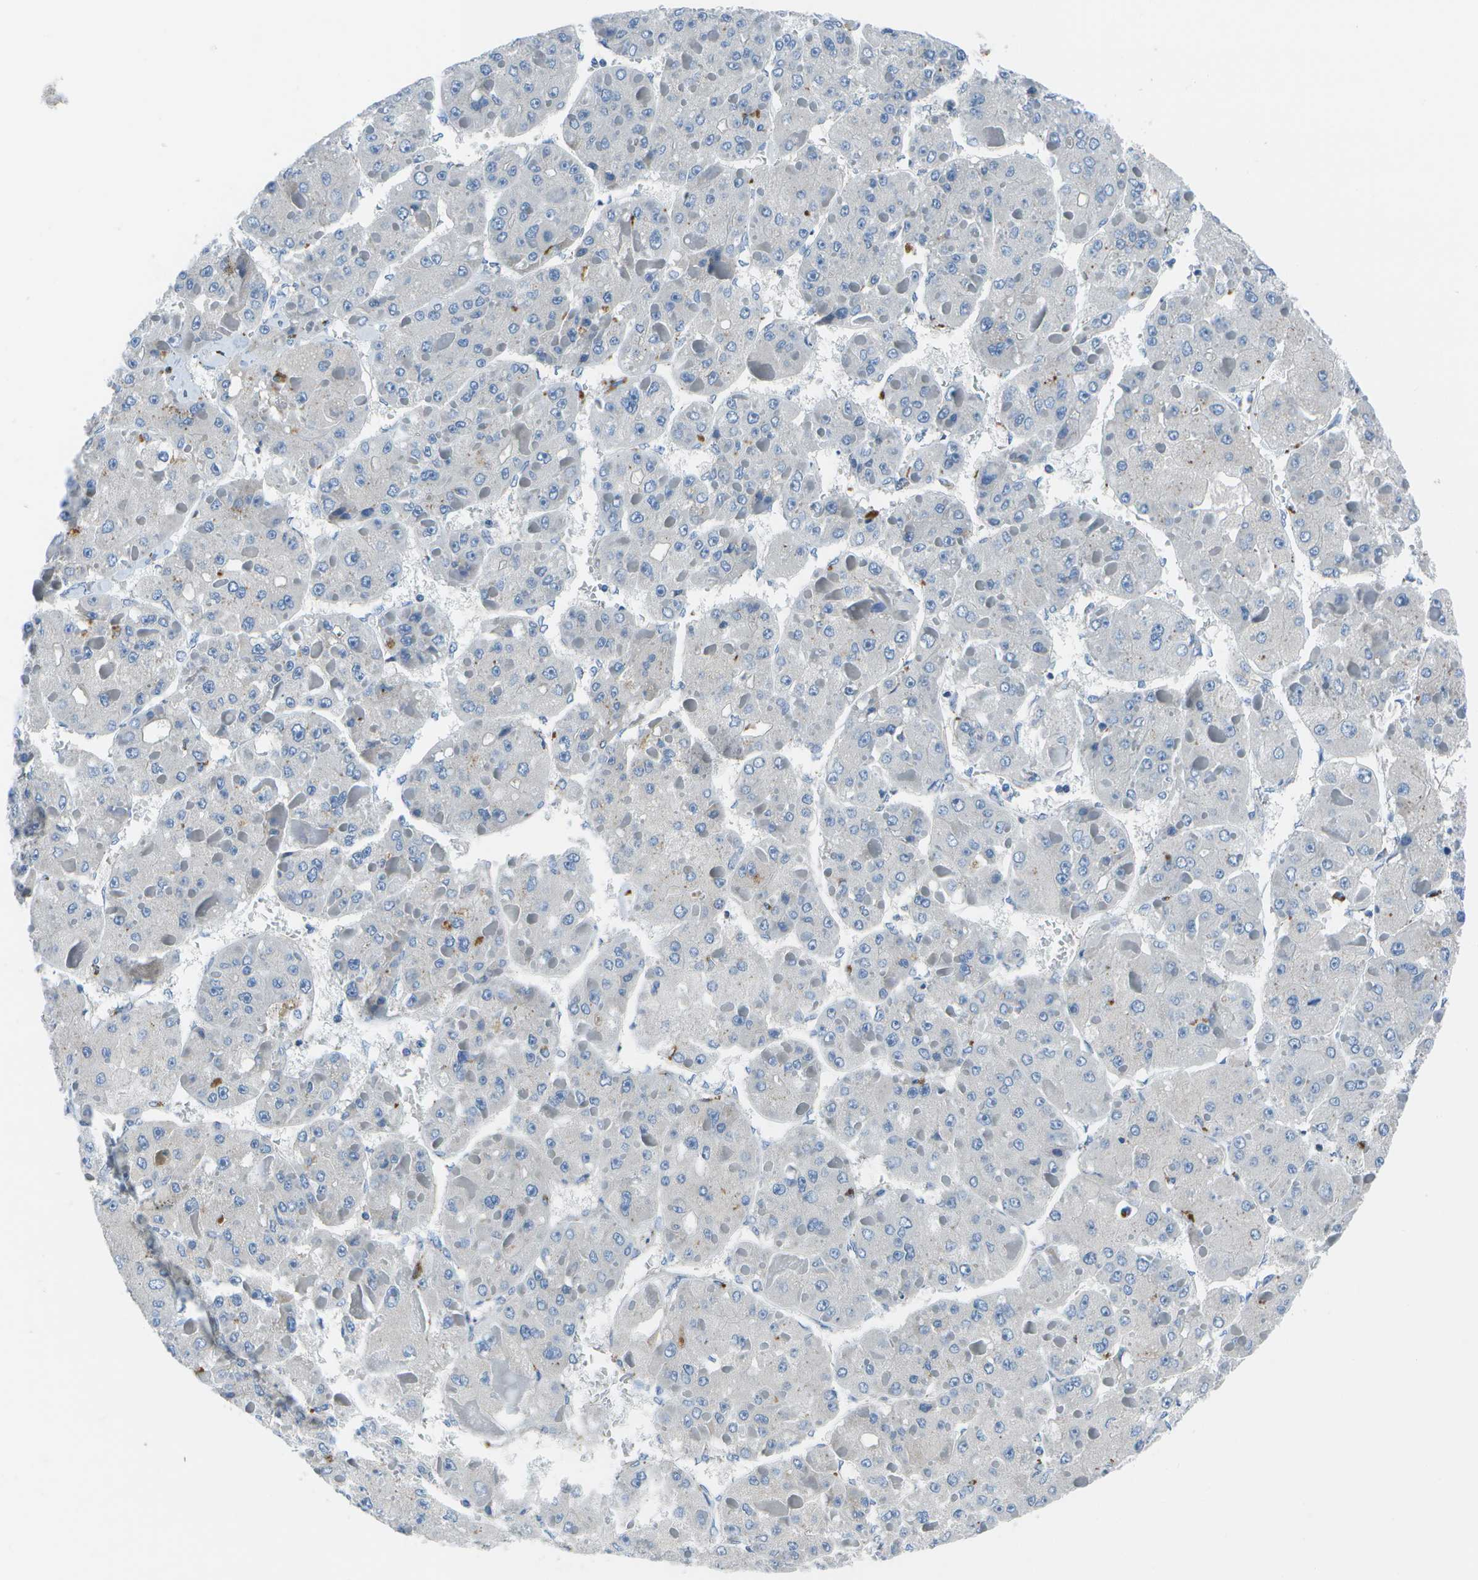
{"staining": {"intensity": "negative", "quantity": "none", "location": "none"}, "tissue": "liver cancer", "cell_type": "Tumor cells", "image_type": "cancer", "snomed": [{"axis": "morphology", "description": "Carcinoma, Hepatocellular, NOS"}, {"axis": "topography", "description": "Liver"}], "caption": "Immunohistochemistry of liver cancer (hepatocellular carcinoma) demonstrates no staining in tumor cells. The staining is performed using DAB brown chromogen with nuclei counter-stained in using hematoxylin.", "gene": "DCT", "patient": {"sex": "female", "age": 73}}